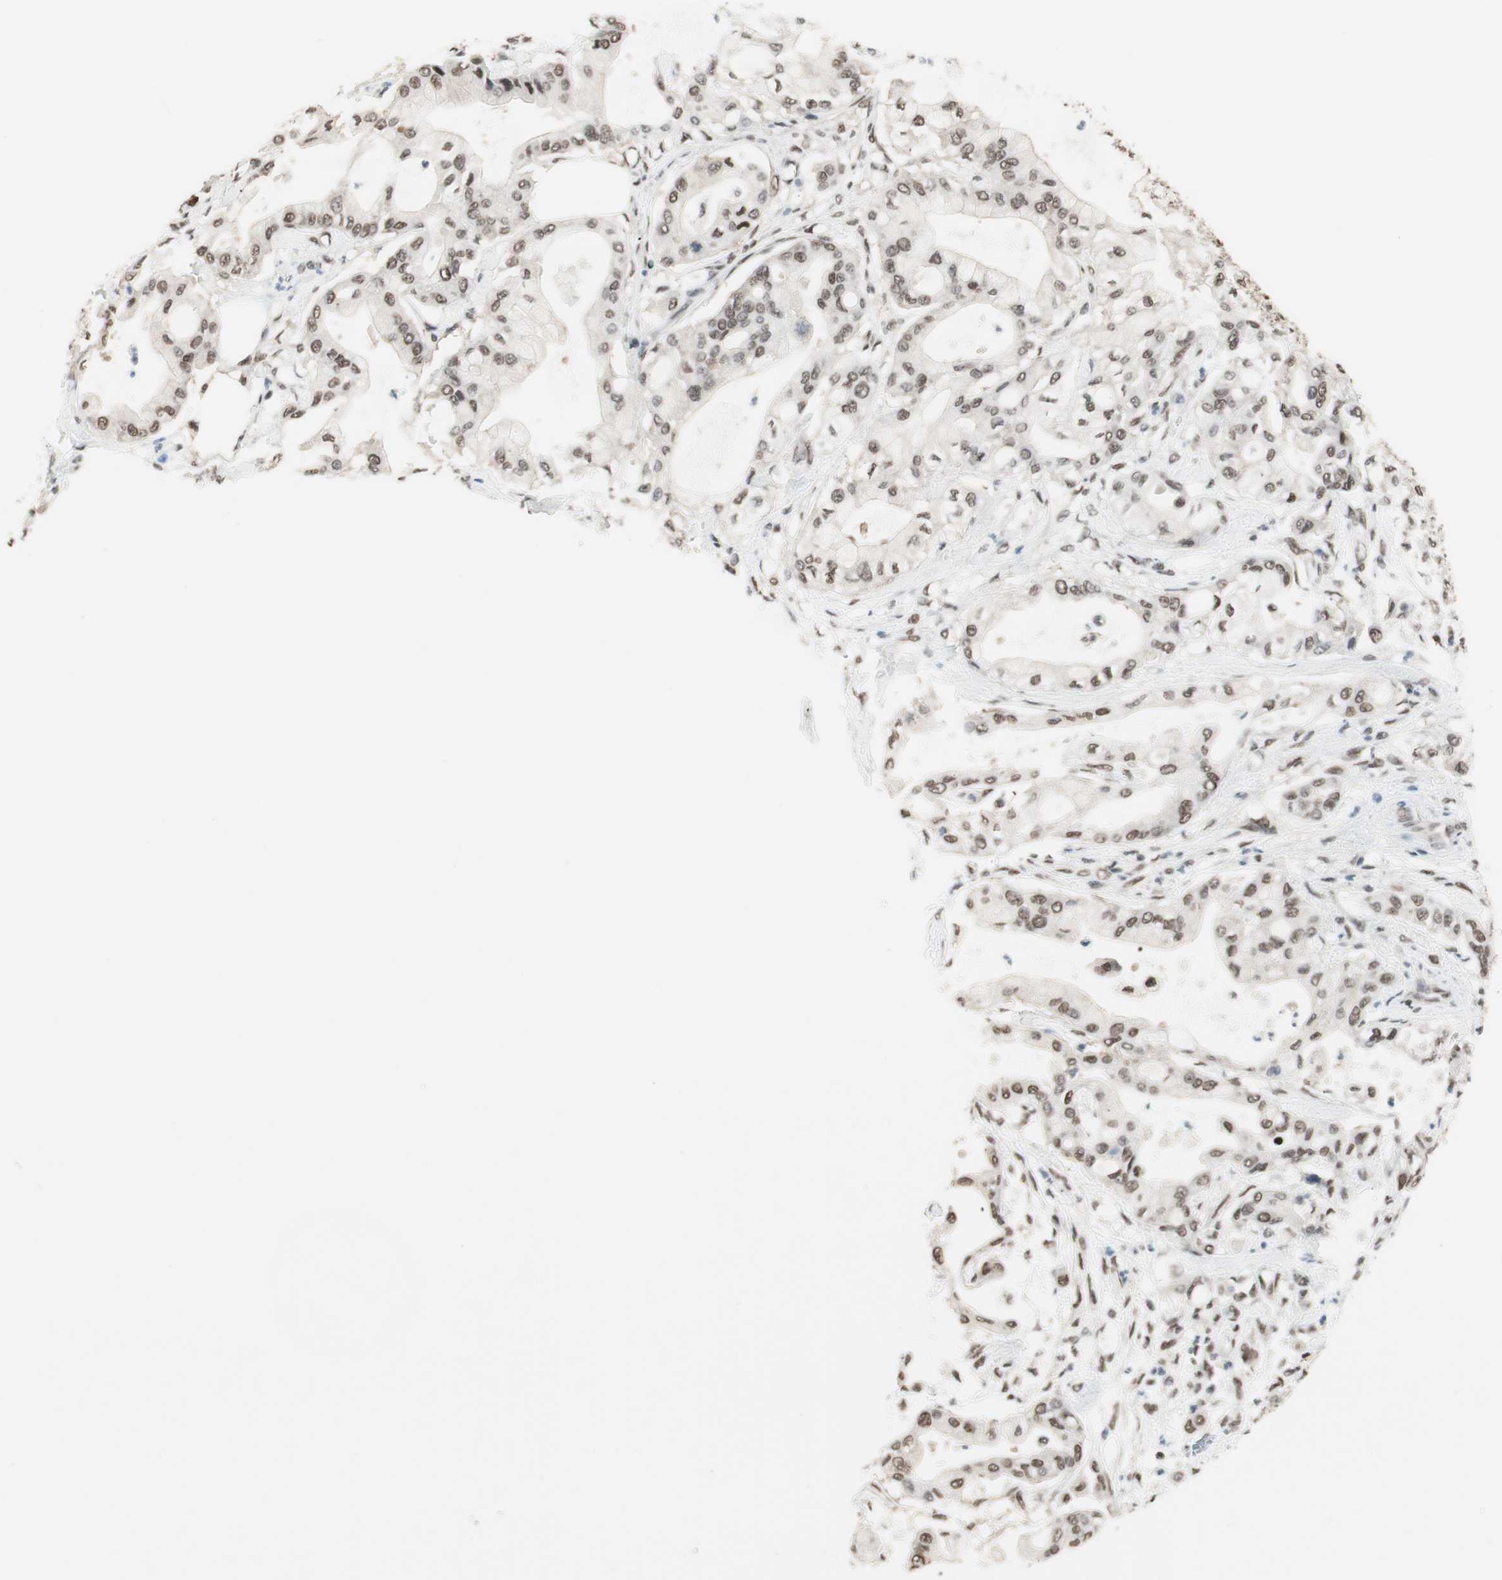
{"staining": {"intensity": "weak", "quantity": "25%-75%", "location": "nuclear"}, "tissue": "pancreatic cancer", "cell_type": "Tumor cells", "image_type": "cancer", "snomed": [{"axis": "morphology", "description": "Adenocarcinoma, NOS"}, {"axis": "morphology", "description": "Adenocarcinoma, metastatic, NOS"}, {"axis": "topography", "description": "Lymph node"}, {"axis": "topography", "description": "Pancreas"}, {"axis": "topography", "description": "Duodenum"}], "caption": "Immunohistochemical staining of metastatic adenocarcinoma (pancreatic) reveals low levels of weak nuclear expression in approximately 25%-75% of tumor cells.", "gene": "SMARCE1", "patient": {"sex": "female", "age": 64}}